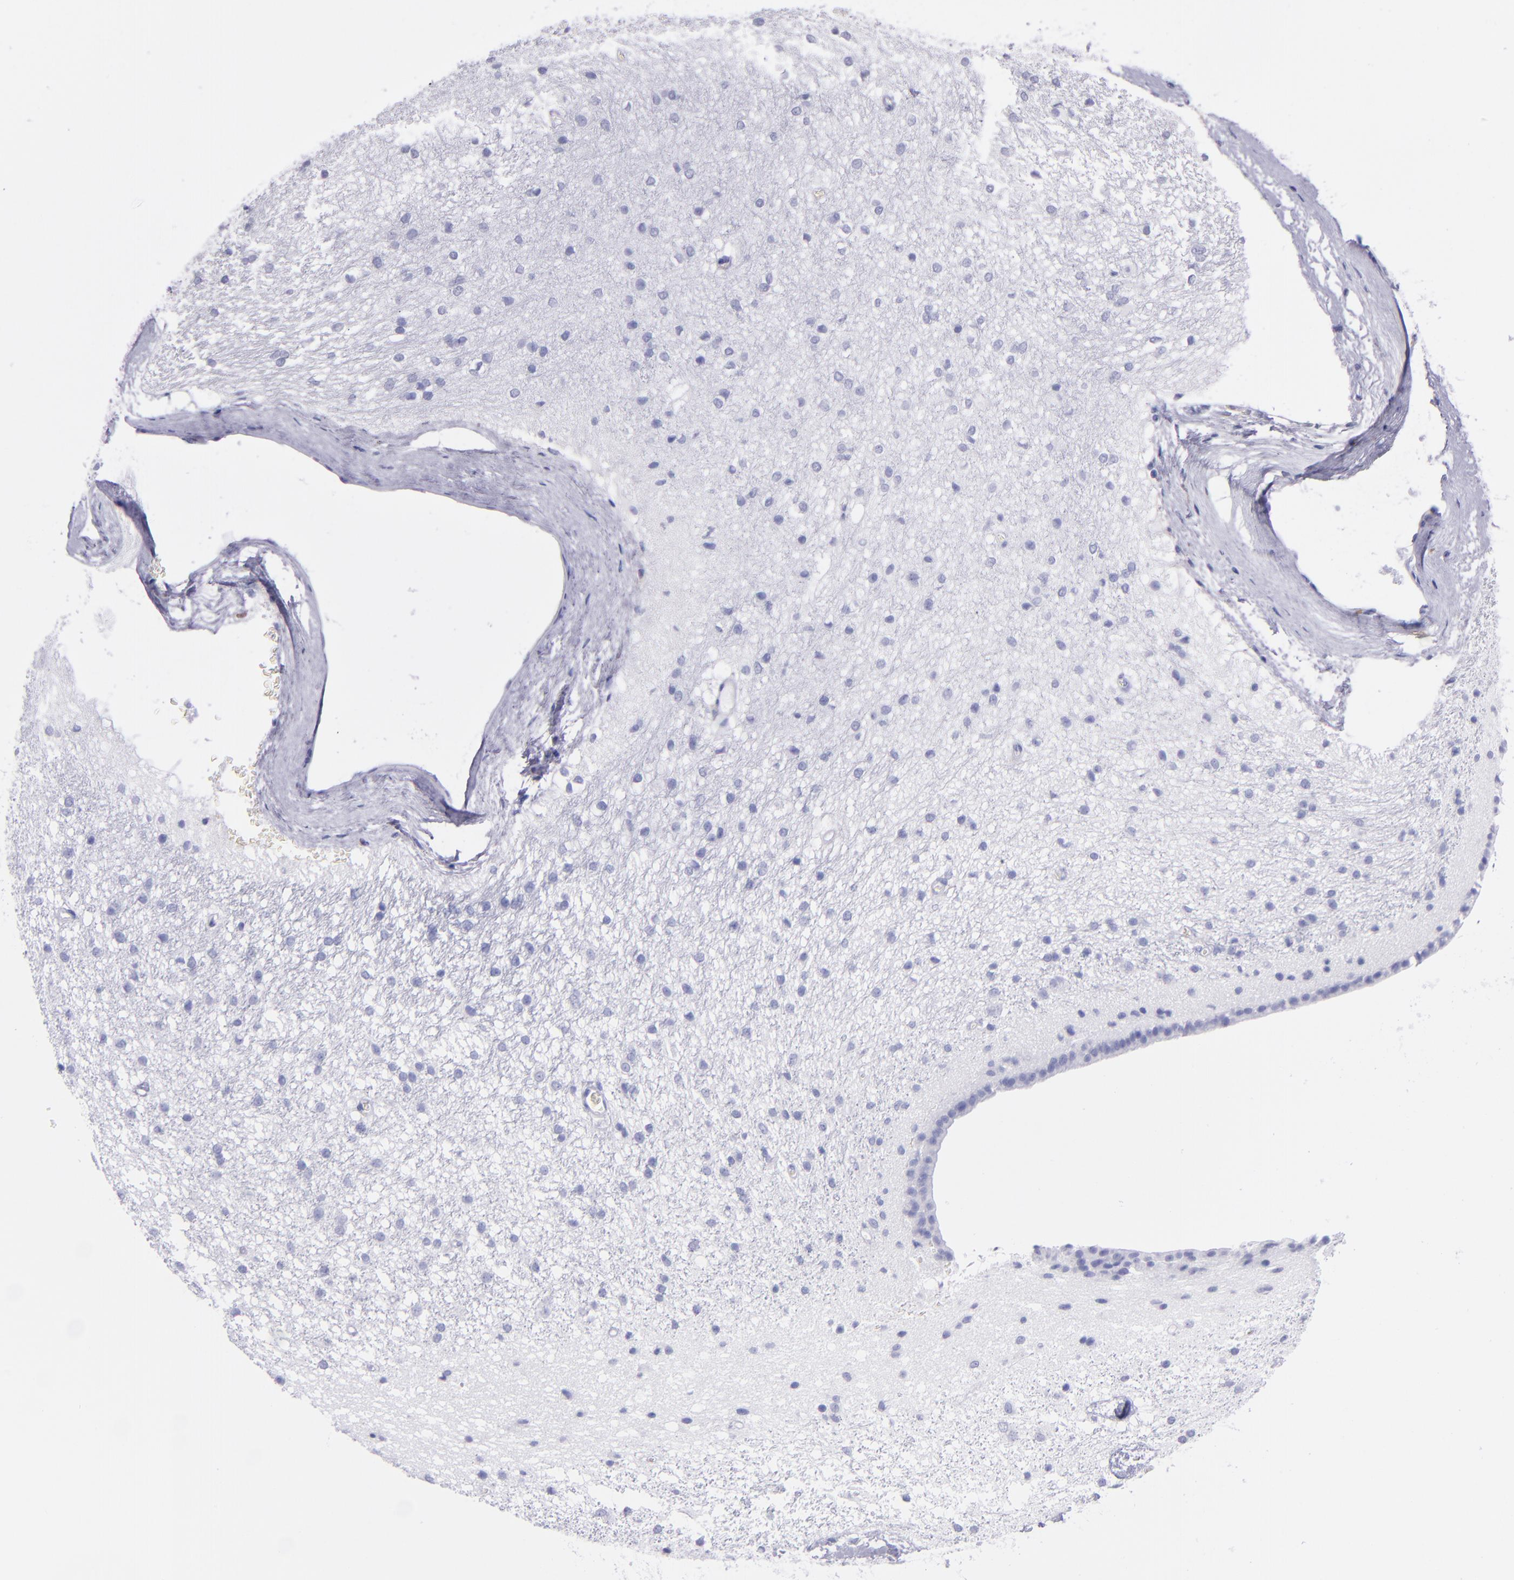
{"staining": {"intensity": "negative", "quantity": "none", "location": "none"}, "tissue": "caudate", "cell_type": "Glial cells", "image_type": "normal", "snomed": [{"axis": "morphology", "description": "Normal tissue, NOS"}, {"axis": "topography", "description": "Lateral ventricle wall"}], "caption": "The IHC image has no significant positivity in glial cells of caudate.", "gene": "CR1", "patient": {"sex": "female", "age": 19}}